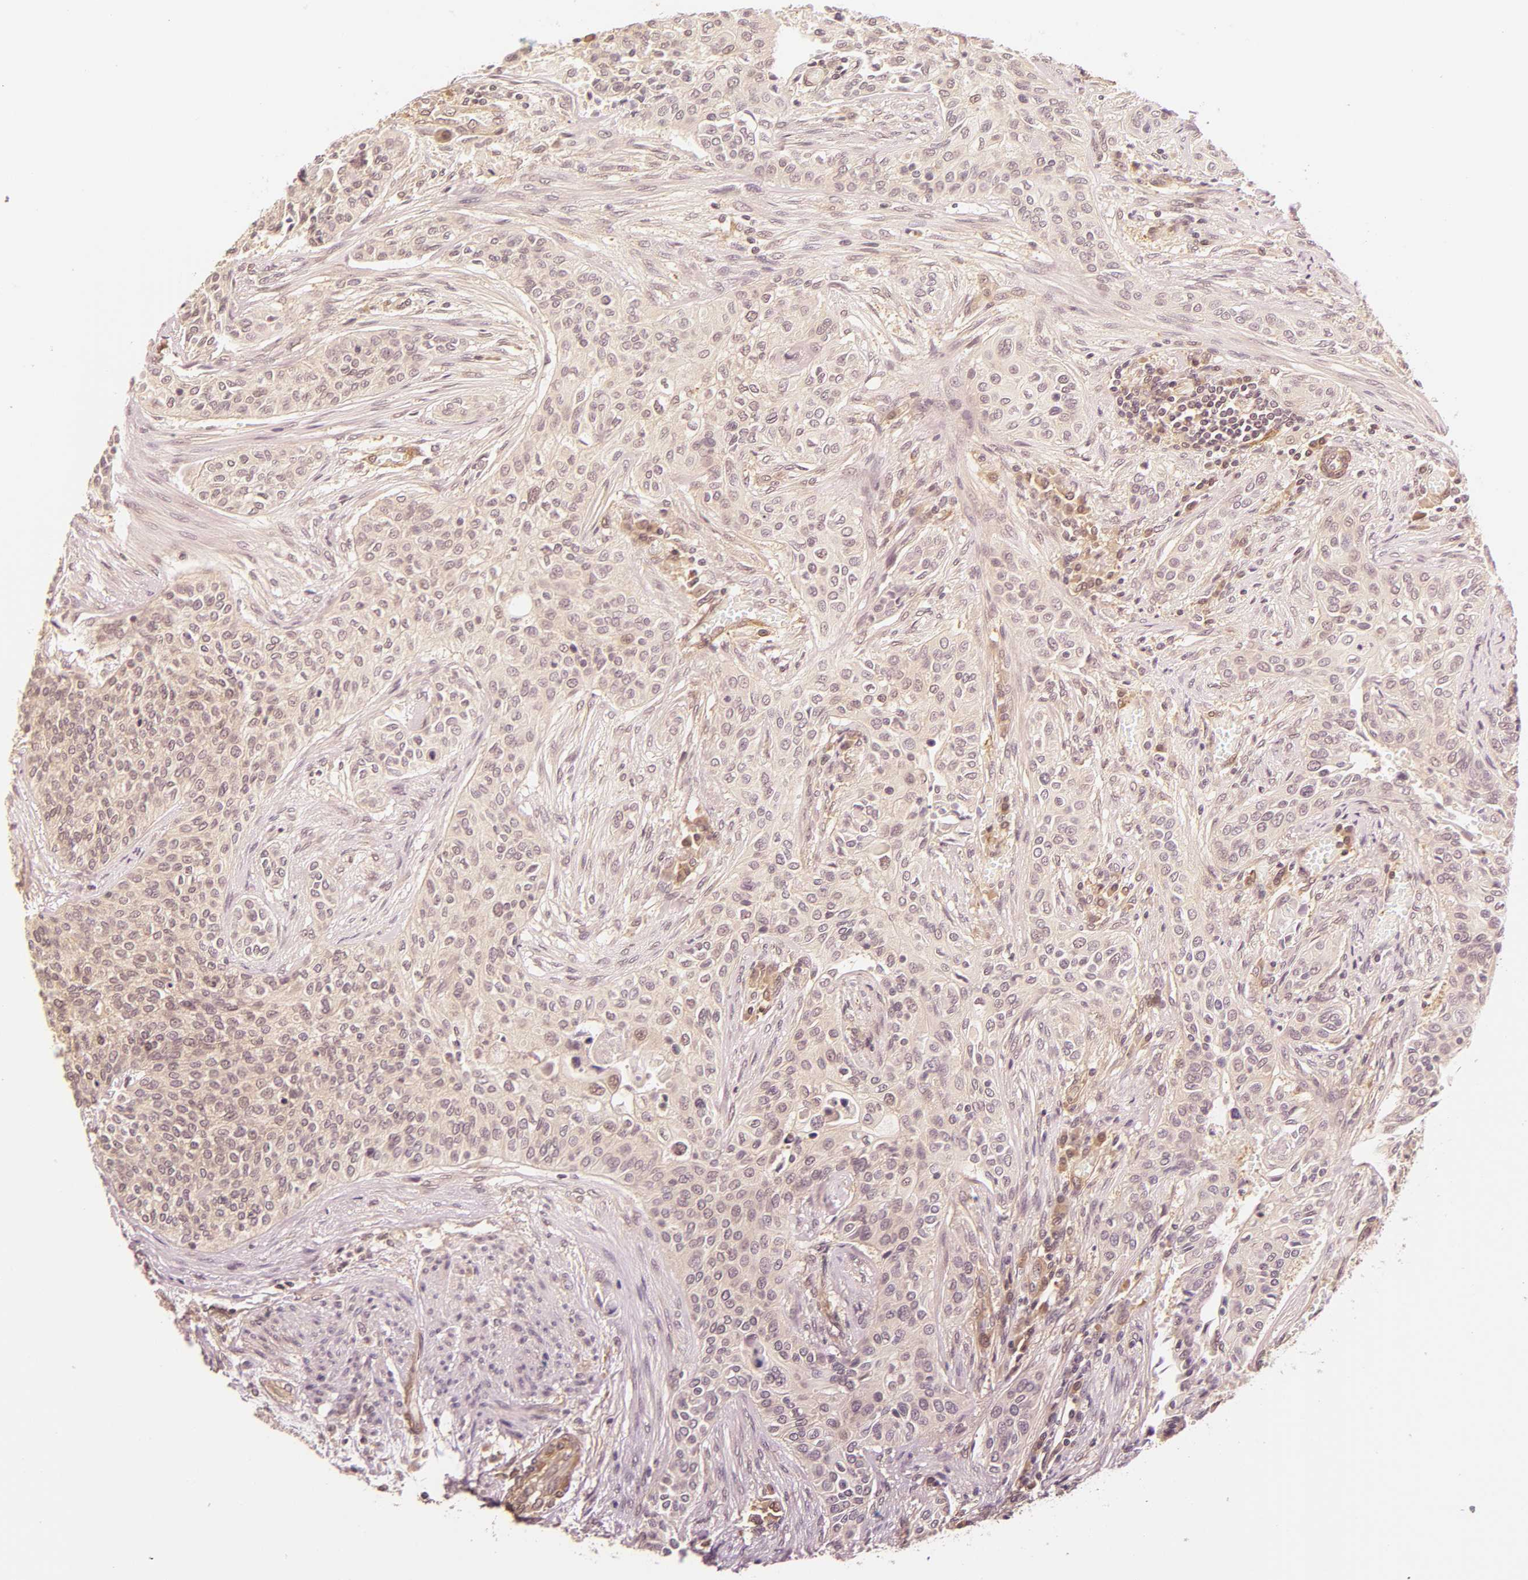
{"staining": {"intensity": "negative", "quantity": "none", "location": "none"}, "tissue": "urothelial cancer", "cell_type": "Tumor cells", "image_type": "cancer", "snomed": [{"axis": "morphology", "description": "Urothelial carcinoma, High grade"}, {"axis": "topography", "description": "Urinary bladder"}], "caption": "An image of urothelial cancer stained for a protein displays no brown staining in tumor cells.", "gene": "PDE5A", "patient": {"sex": "male", "age": 74}}